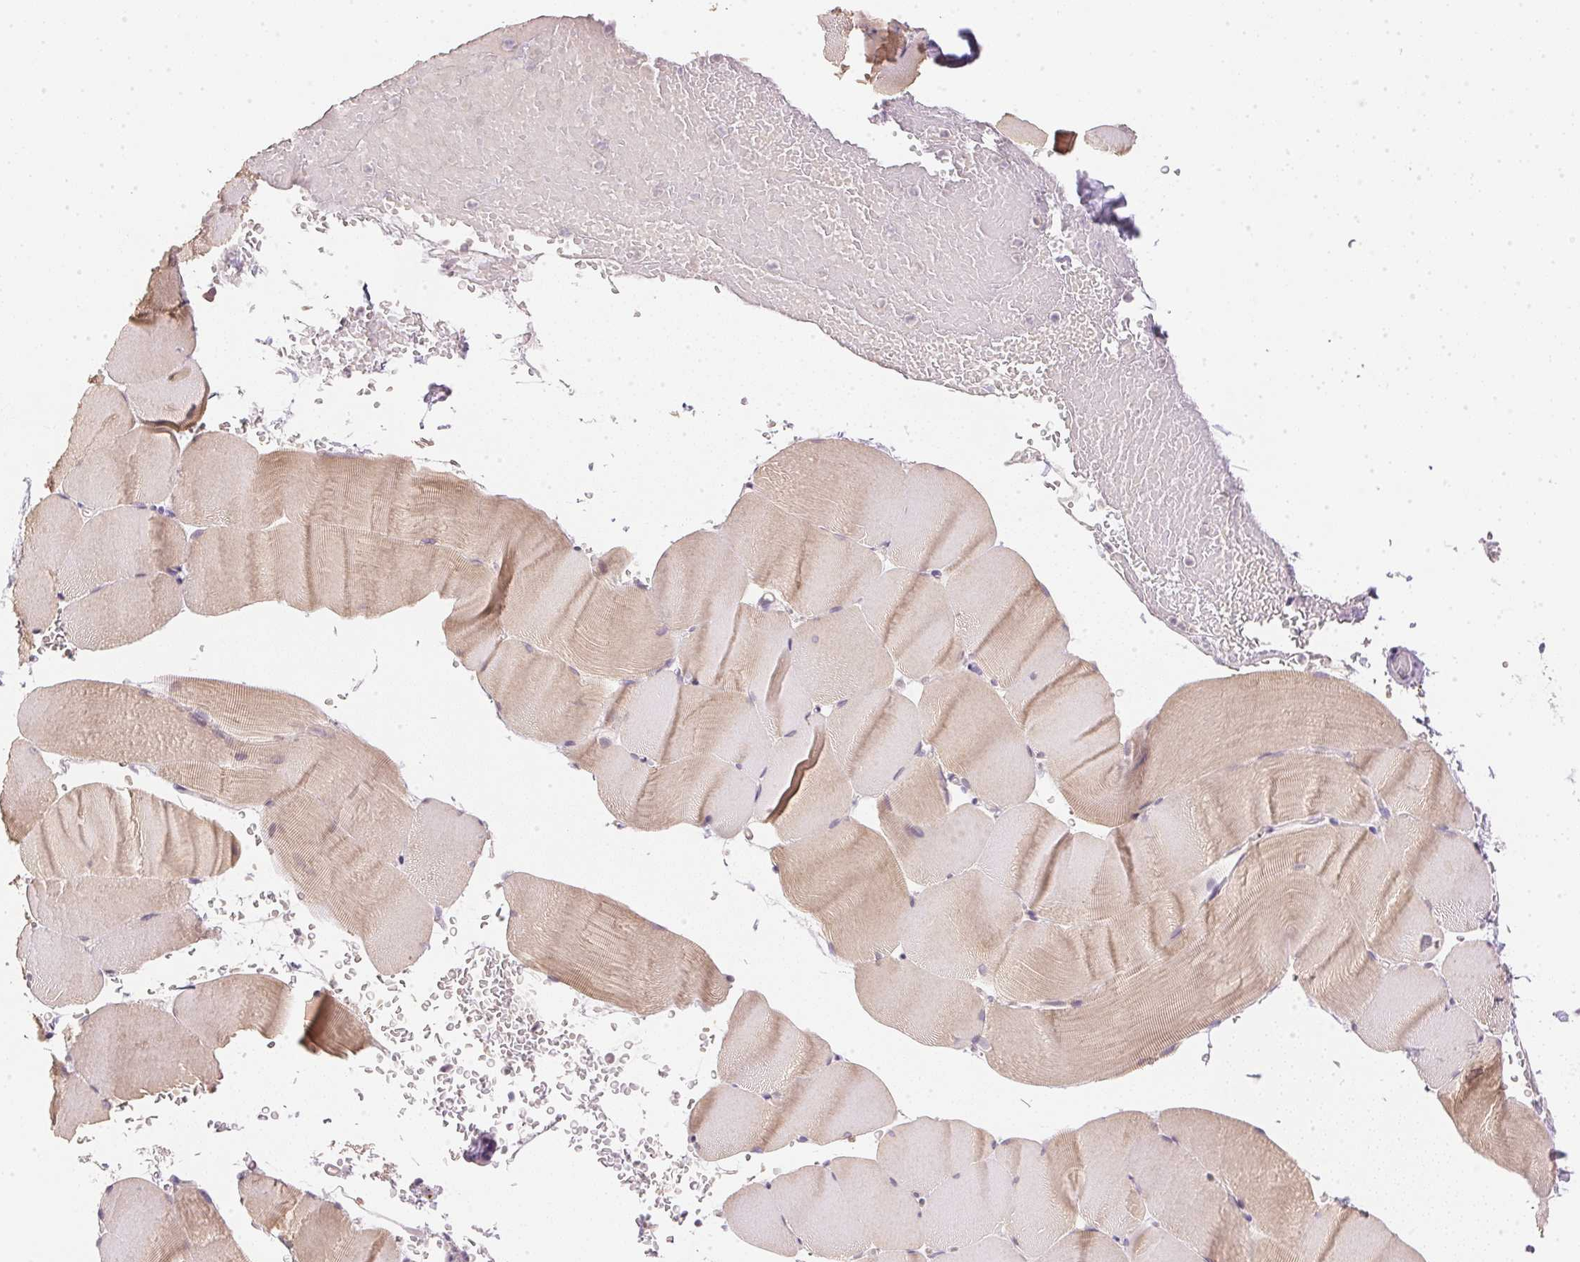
{"staining": {"intensity": "weak", "quantity": "<25%", "location": "cytoplasmic/membranous"}, "tissue": "skeletal muscle", "cell_type": "Myocytes", "image_type": "normal", "snomed": [{"axis": "morphology", "description": "Normal tissue, NOS"}, {"axis": "topography", "description": "Skeletal muscle"}], "caption": "Histopathology image shows no protein staining in myocytes of unremarkable skeletal muscle. Brightfield microscopy of IHC stained with DAB (brown) and hematoxylin (blue), captured at high magnification.", "gene": "DHCR24", "patient": {"sex": "female", "age": 37}}